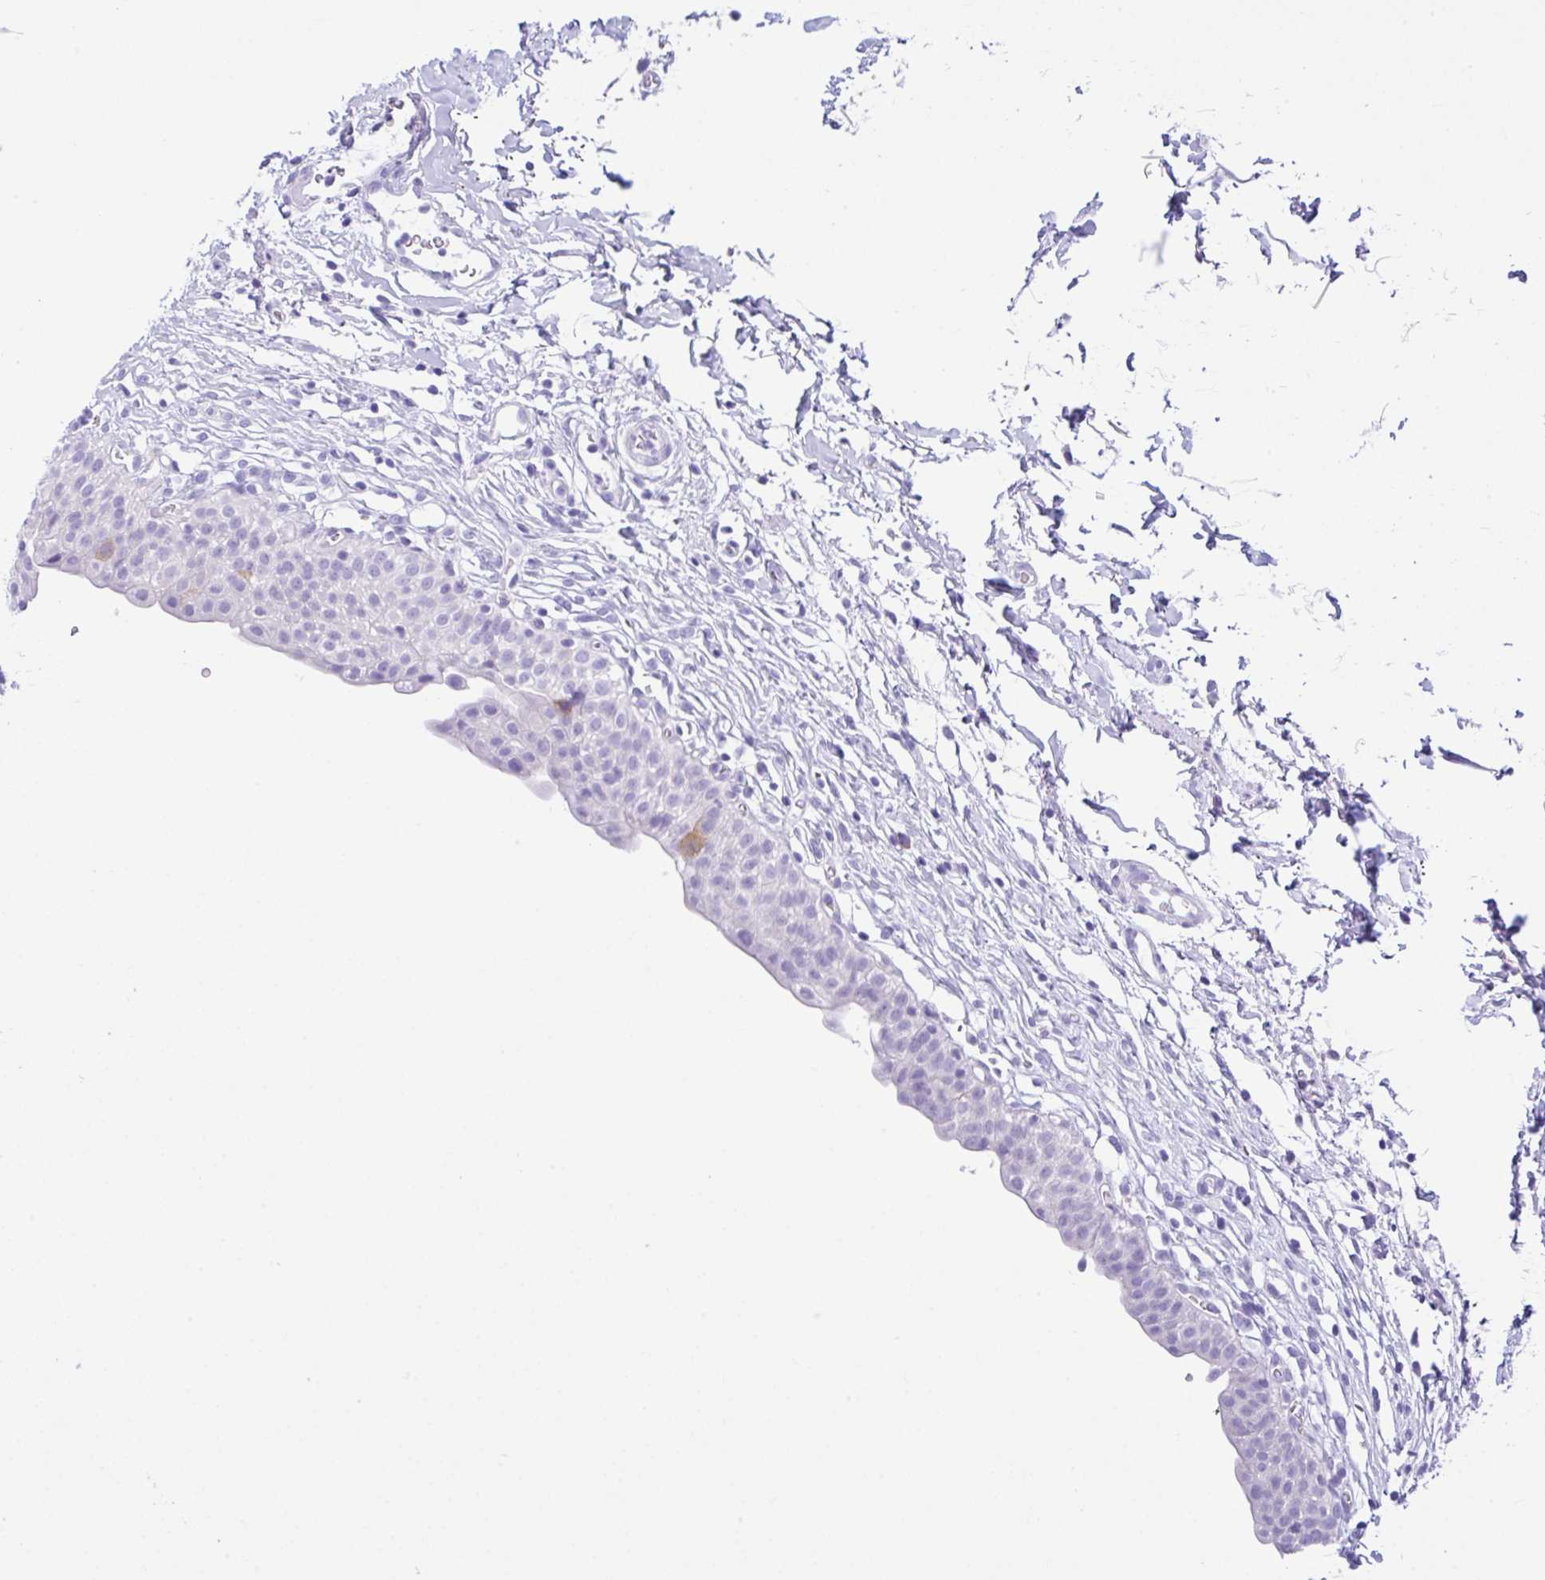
{"staining": {"intensity": "moderate", "quantity": "<25%", "location": "cytoplasmic/membranous"}, "tissue": "urinary bladder", "cell_type": "Urothelial cells", "image_type": "normal", "snomed": [{"axis": "morphology", "description": "Normal tissue, NOS"}, {"axis": "topography", "description": "Urinary bladder"}, {"axis": "topography", "description": "Peripheral nerve tissue"}], "caption": "Immunohistochemistry (IHC) (DAB) staining of normal urinary bladder reveals moderate cytoplasmic/membranous protein expression in approximately <25% of urothelial cells.", "gene": "RRM2", "patient": {"sex": "male", "age": 55}}